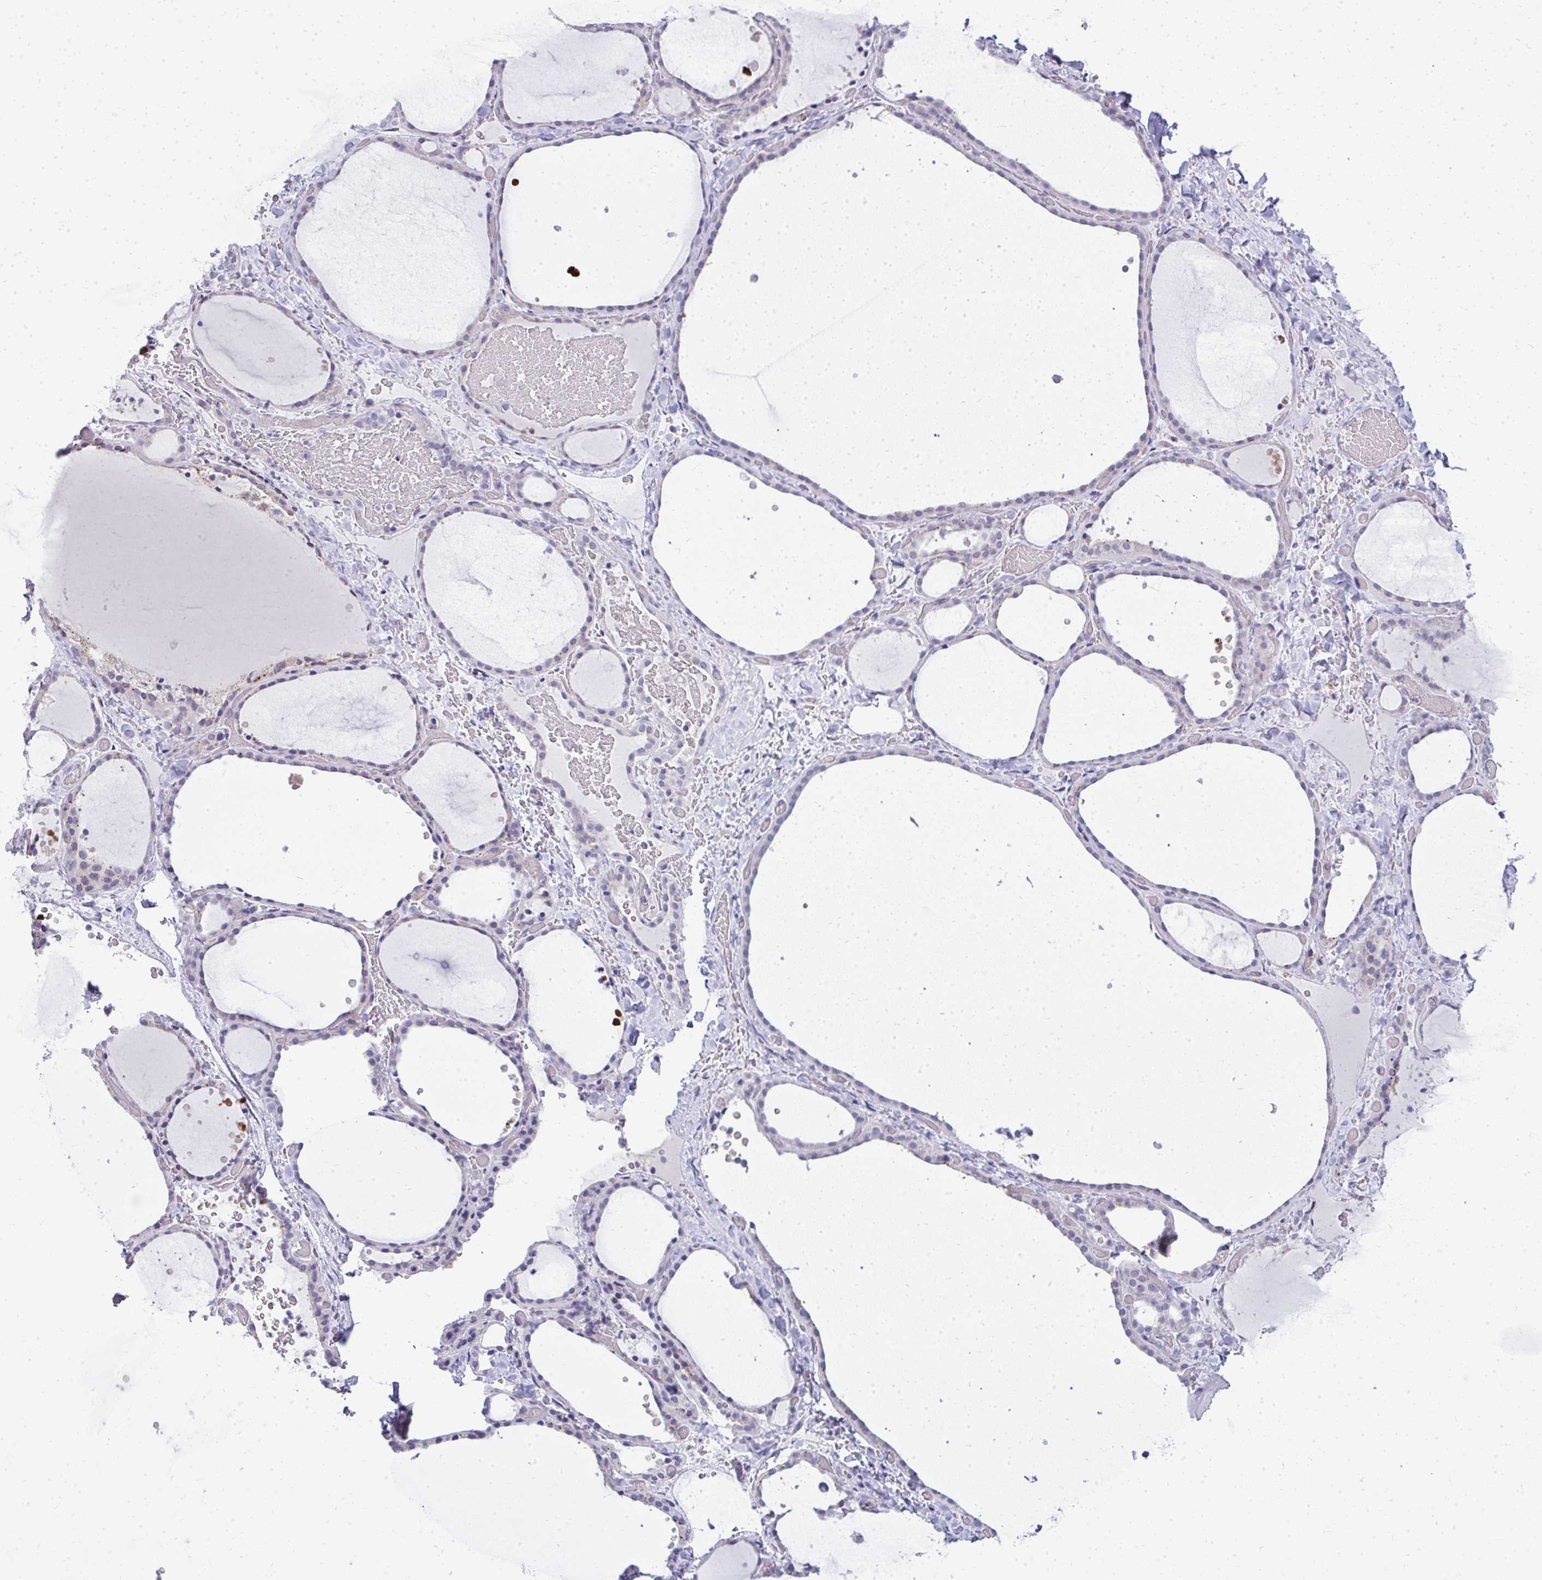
{"staining": {"intensity": "negative", "quantity": "none", "location": "none"}, "tissue": "thyroid gland", "cell_type": "Glandular cells", "image_type": "normal", "snomed": [{"axis": "morphology", "description": "Normal tissue, NOS"}, {"axis": "topography", "description": "Thyroid gland"}], "caption": "DAB immunohistochemical staining of unremarkable thyroid gland demonstrates no significant staining in glandular cells.", "gene": "VPS4B", "patient": {"sex": "female", "age": 36}}